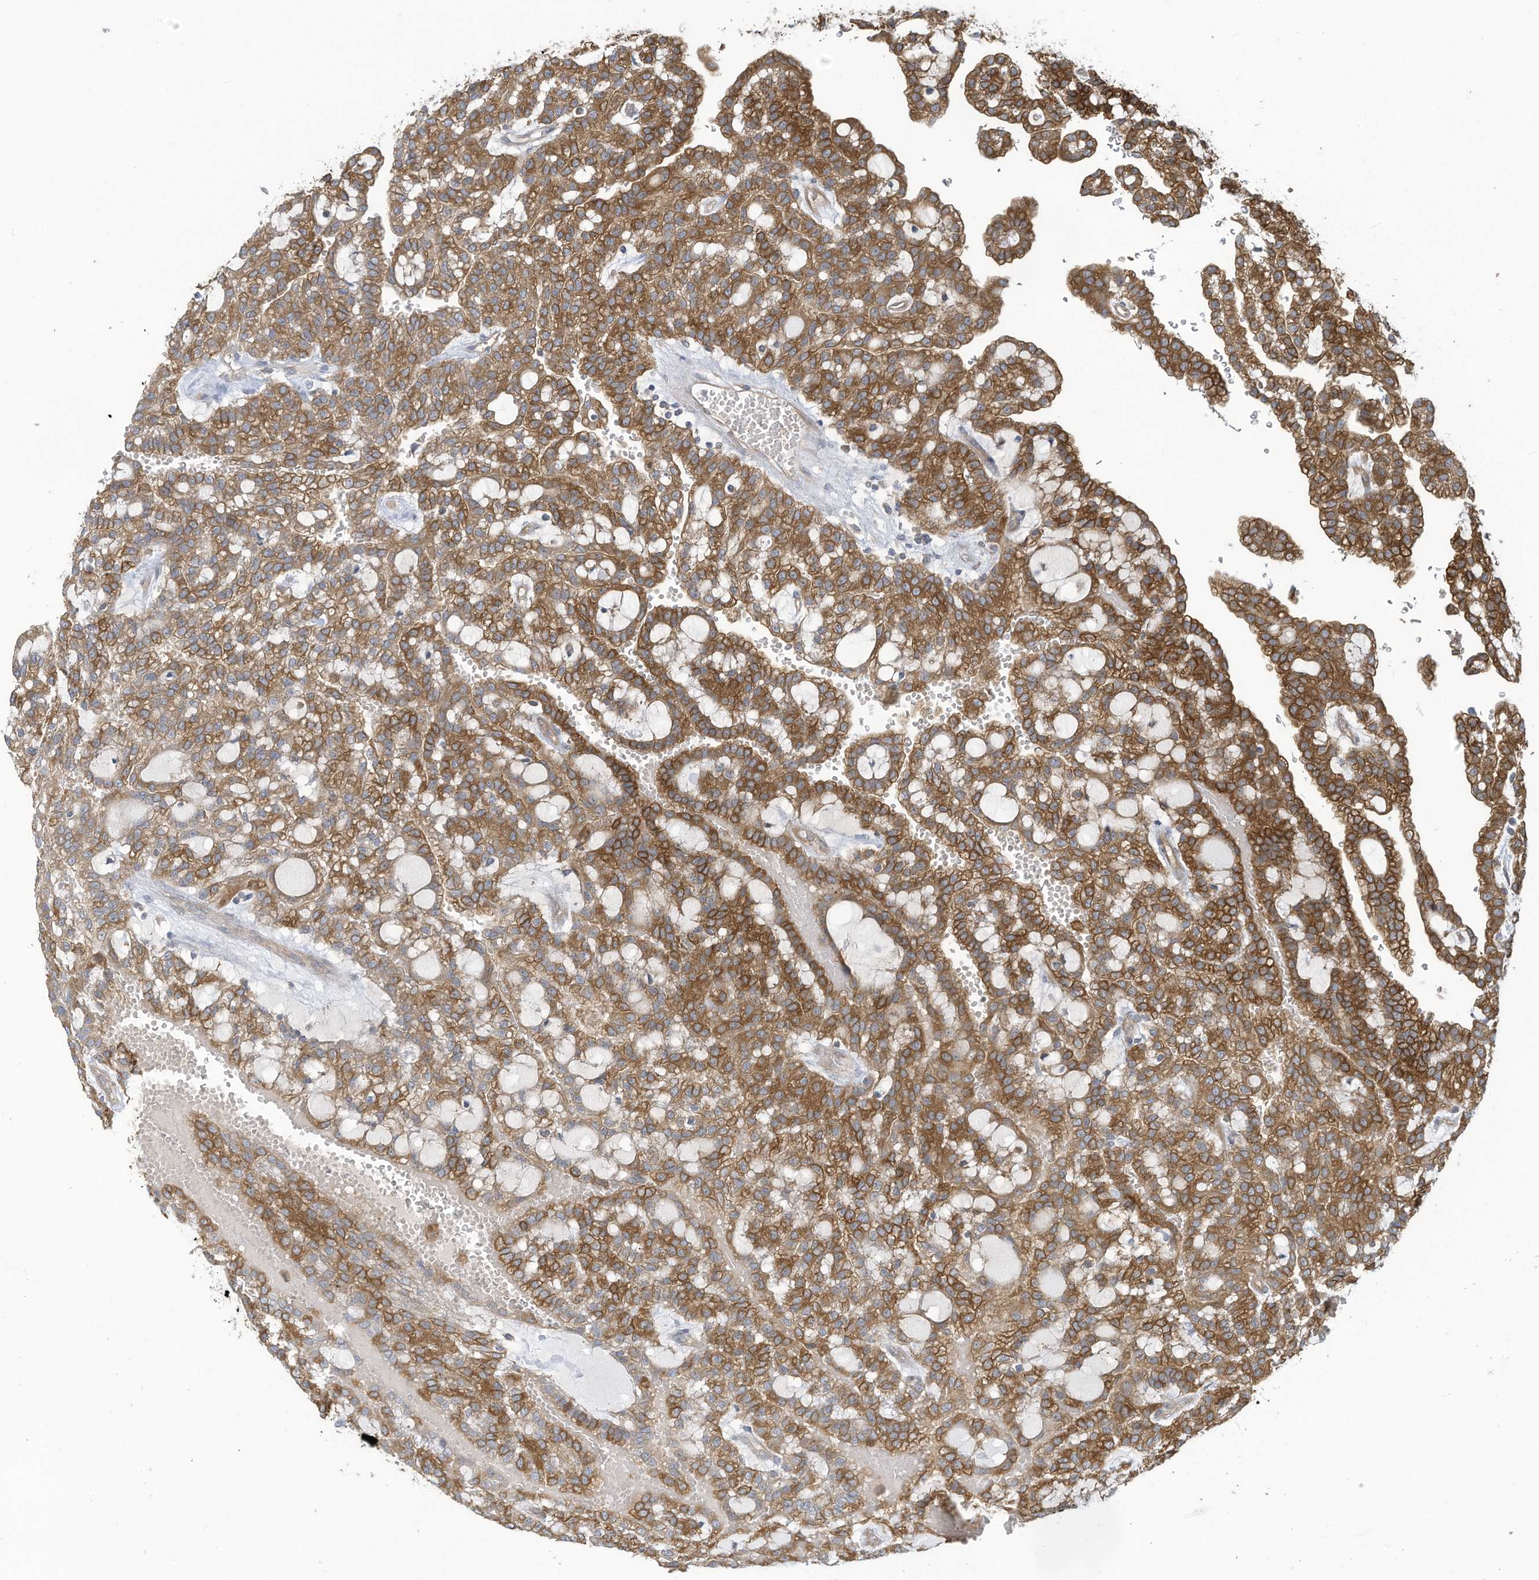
{"staining": {"intensity": "strong", "quantity": ">75%", "location": "cytoplasmic/membranous"}, "tissue": "renal cancer", "cell_type": "Tumor cells", "image_type": "cancer", "snomed": [{"axis": "morphology", "description": "Adenocarcinoma, NOS"}, {"axis": "topography", "description": "Kidney"}], "caption": "An immunohistochemistry photomicrograph of neoplastic tissue is shown. Protein staining in brown highlights strong cytoplasmic/membranous positivity in renal cancer (adenocarcinoma) within tumor cells.", "gene": "ADI1", "patient": {"sex": "male", "age": 63}}